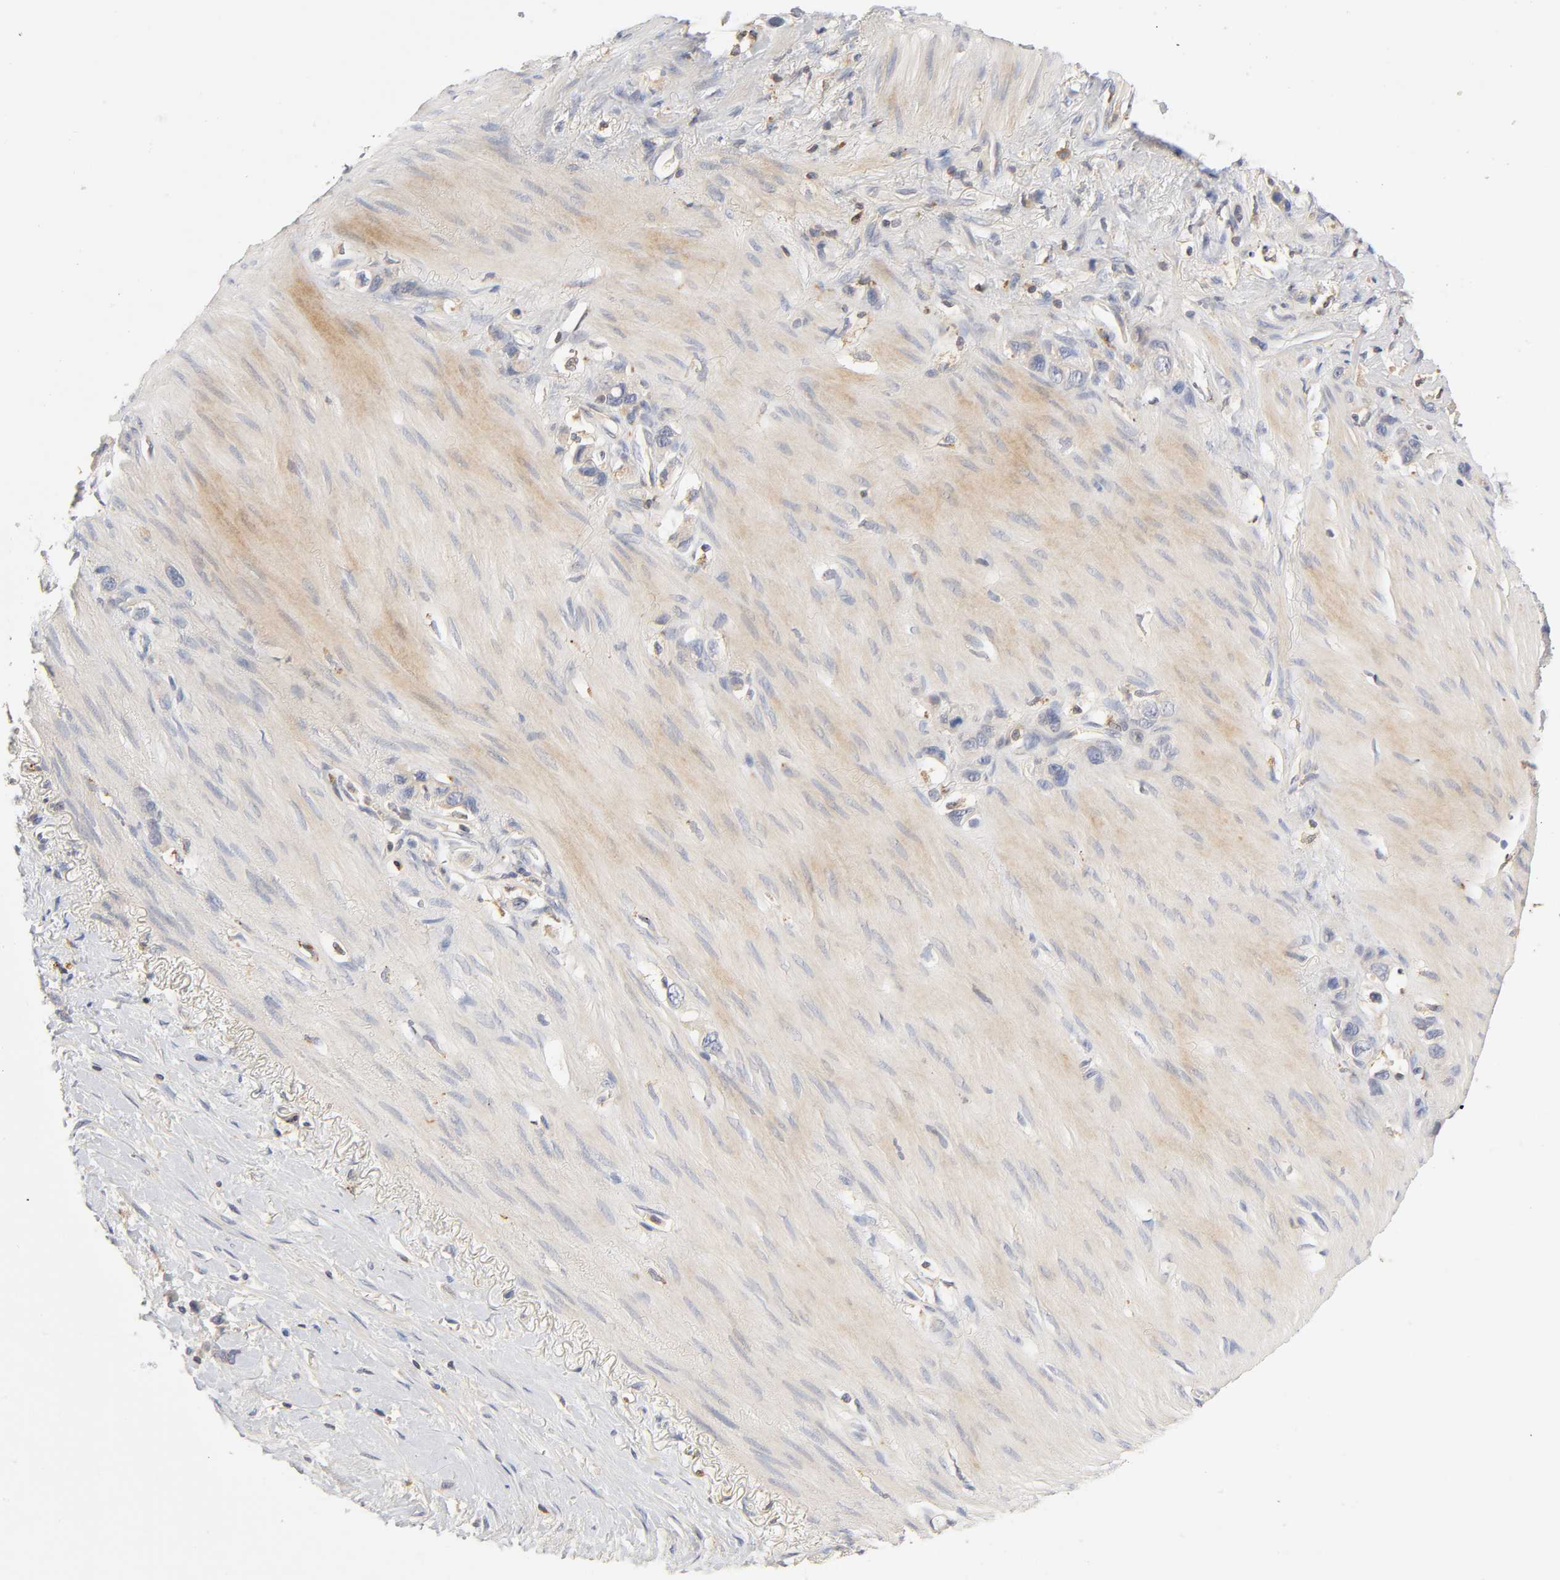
{"staining": {"intensity": "negative", "quantity": "none", "location": "none"}, "tissue": "stomach cancer", "cell_type": "Tumor cells", "image_type": "cancer", "snomed": [{"axis": "morphology", "description": "Normal tissue, NOS"}, {"axis": "morphology", "description": "Adenocarcinoma, NOS"}, {"axis": "morphology", "description": "Adenocarcinoma, High grade"}, {"axis": "topography", "description": "Stomach, upper"}, {"axis": "topography", "description": "Stomach"}], "caption": "Immunohistochemical staining of stomach cancer (adenocarcinoma (high-grade)) shows no significant expression in tumor cells.", "gene": "RHOA", "patient": {"sex": "female", "age": 65}}